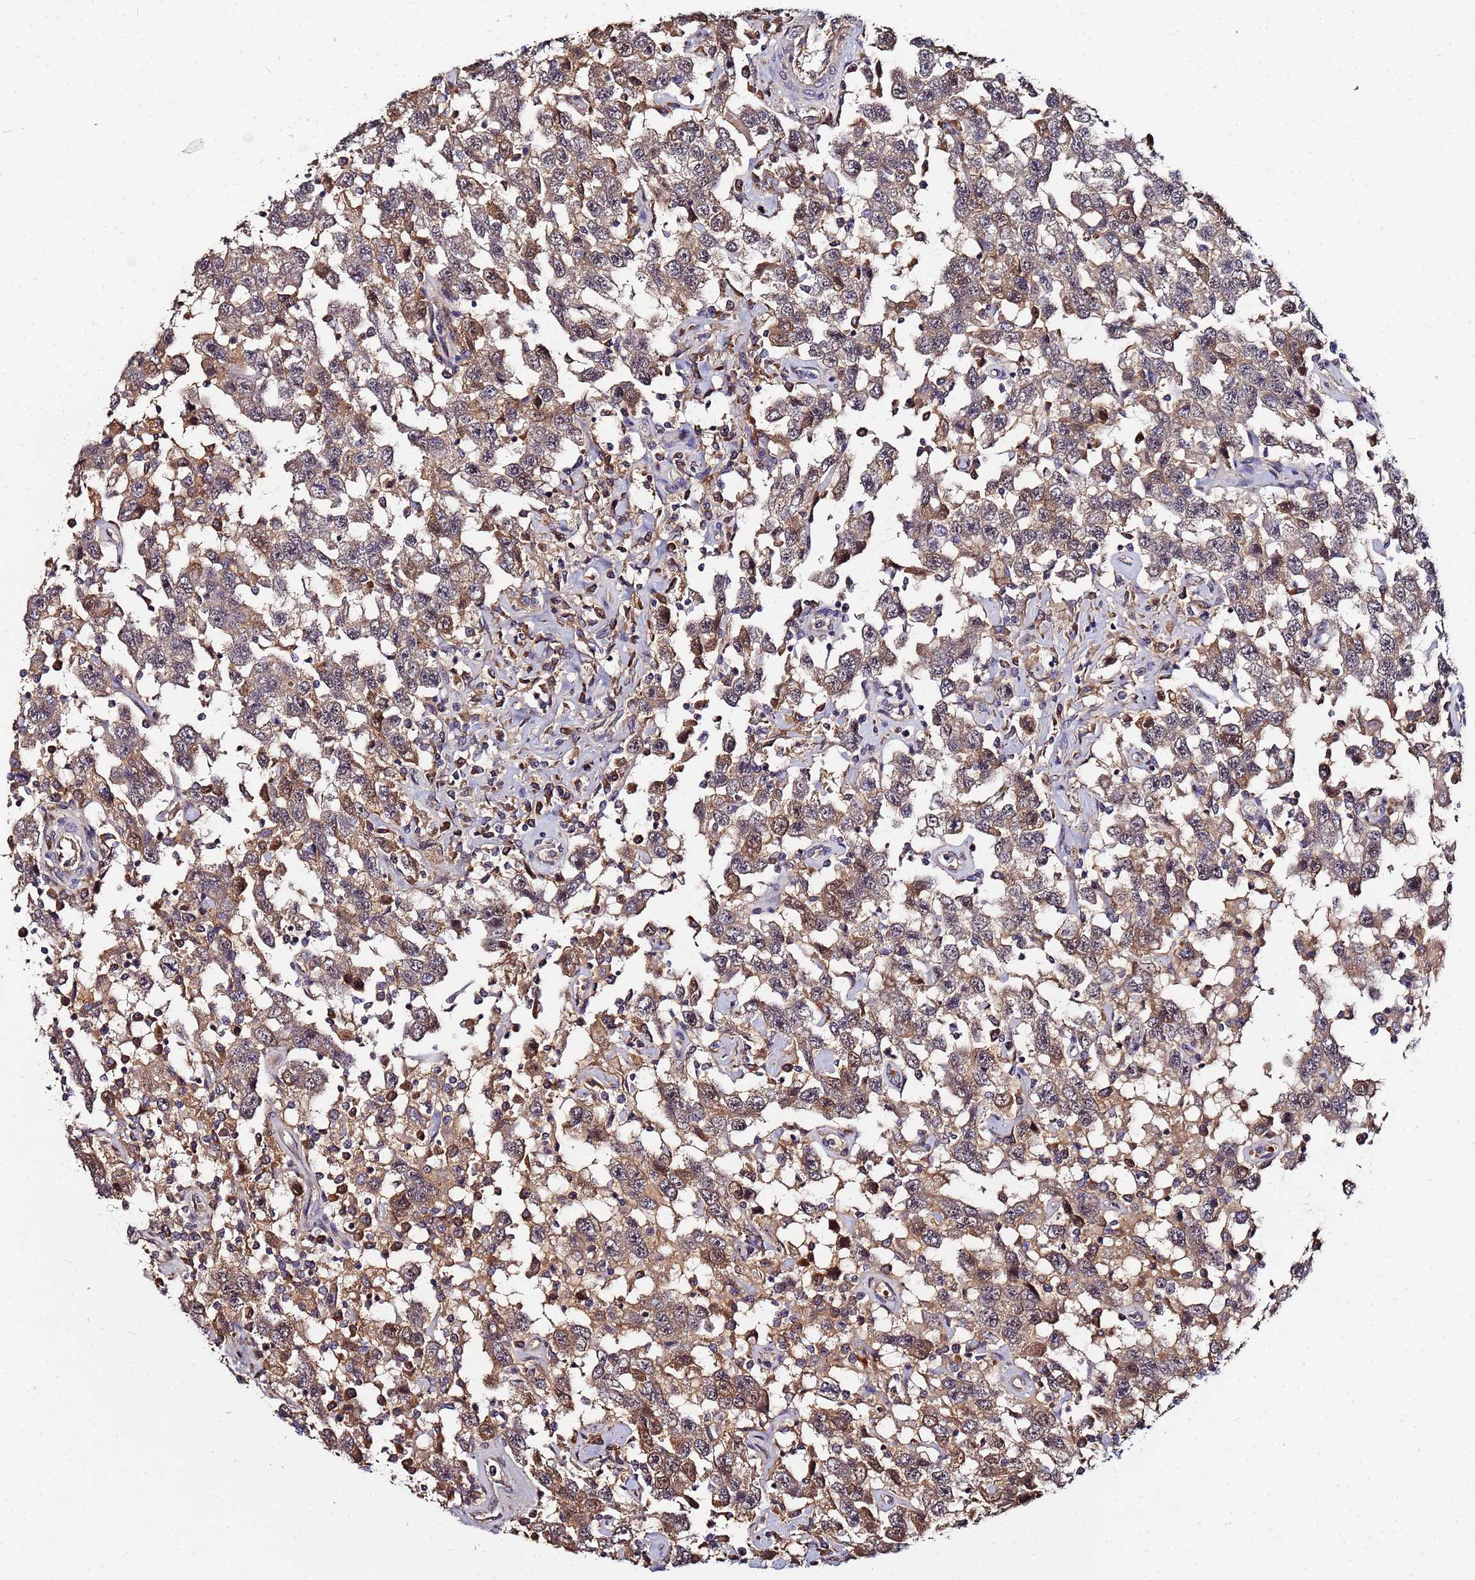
{"staining": {"intensity": "moderate", "quantity": ">75%", "location": "cytoplasmic/membranous"}, "tissue": "testis cancer", "cell_type": "Tumor cells", "image_type": "cancer", "snomed": [{"axis": "morphology", "description": "Seminoma, NOS"}, {"axis": "topography", "description": "Testis"}], "caption": "A micrograph showing moderate cytoplasmic/membranous positivity in approximately >75% of tumor cells in testis seminoma, as visualized by brown immunohistochemical staining.", "gene": "OSER1", "patient": {"sex": "male", "age": 41}}